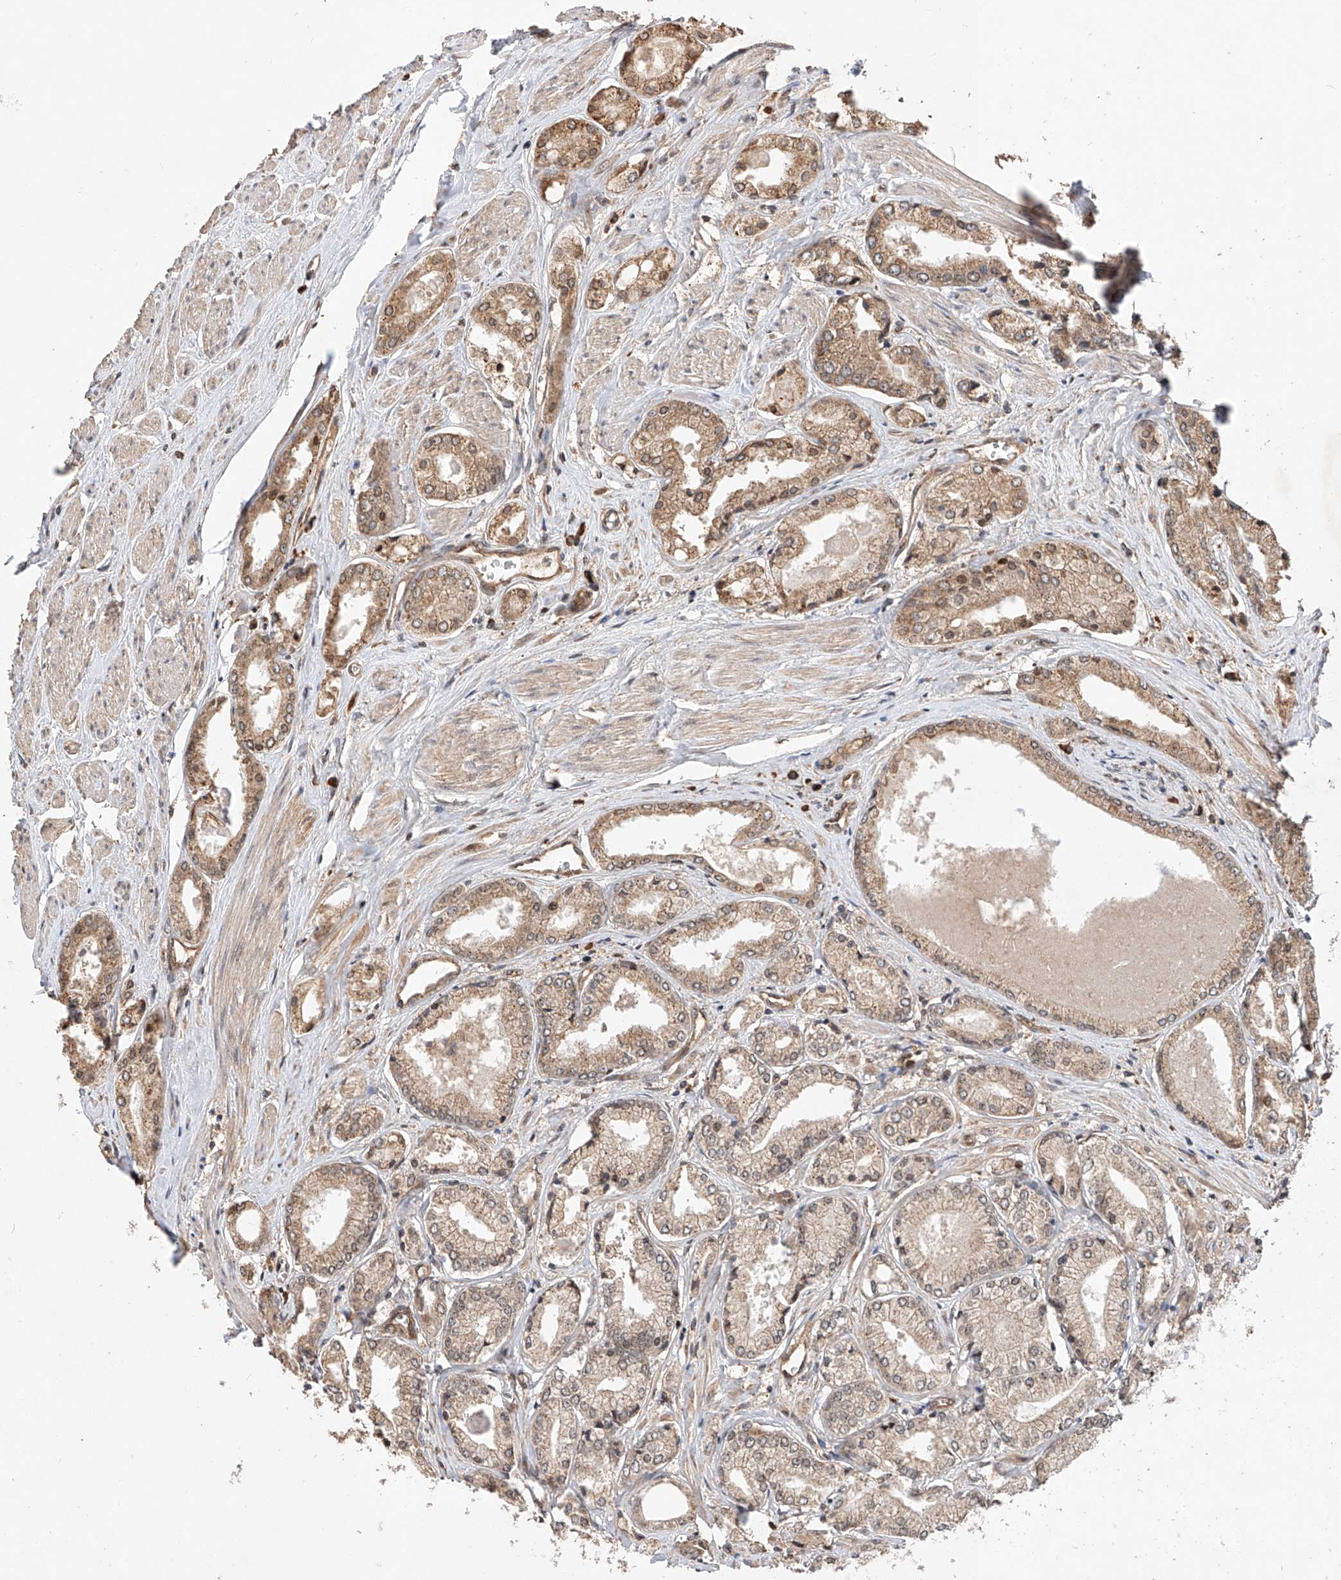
{"staining": {"intensity": "moderate", "quantity": "25%-75%", "location": "cytoplasmic/membranous"}, "tissue": "prostate cancer", "cell_type": "Tumor cells", "image_type": "cancer", "snomed": [{"axis": "morphology", "description": "Adenocarcinoma, Low grade"}, {"axis": "topography", "description": "Prostate"}], "caption": "Prostate cancer tissue displays moderate cytoplasmic/membranous expression in about 25%-75% of tumor cells, visualized by immunohistochemistry.", "gene": "RILPL2", "patient": {"sex": "male", "age": 60}}